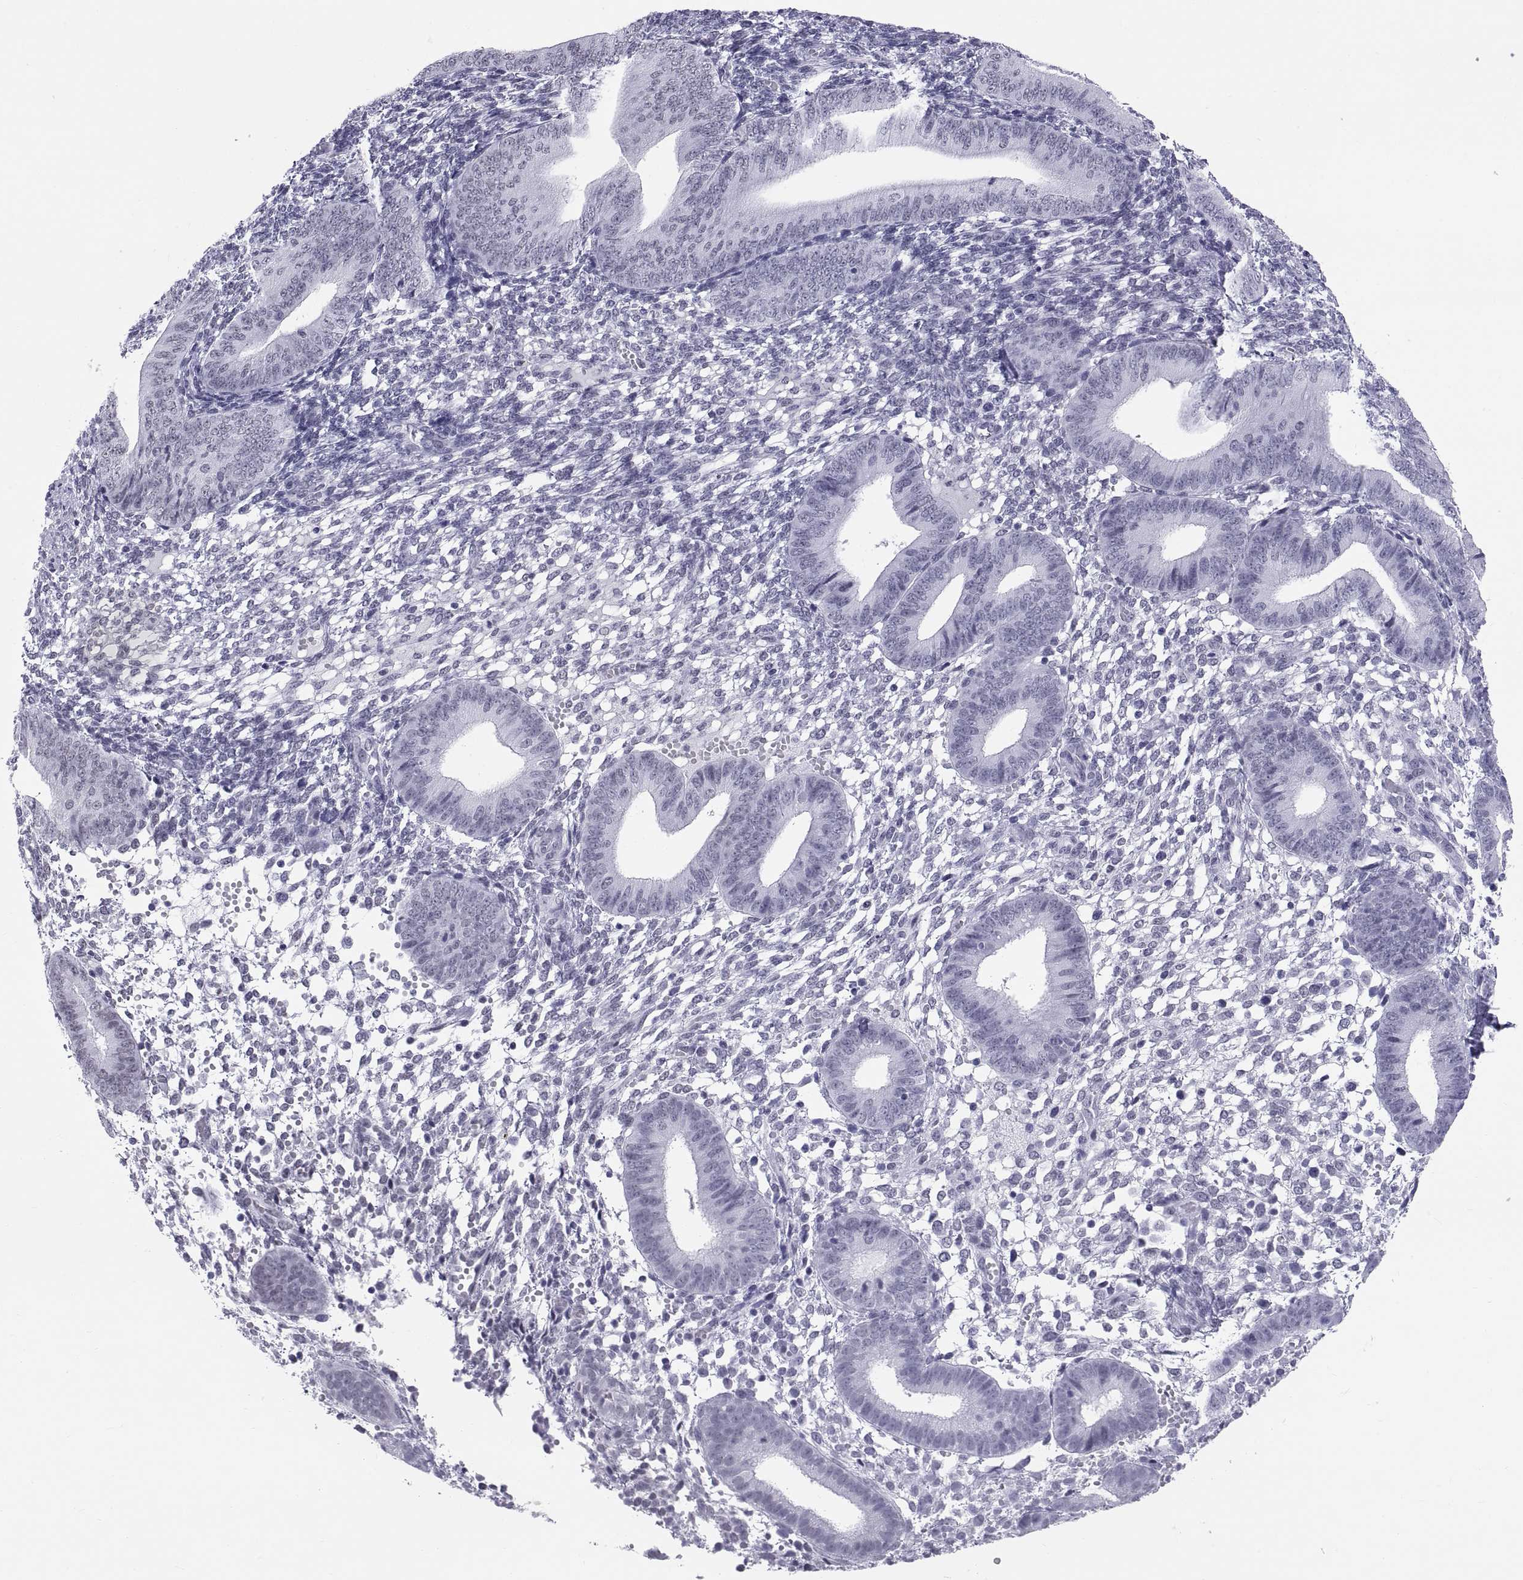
{"staining": {"intensity": "negative", "quantity": "none", "location": "none"}, "tissue": "endometrium", "cell_type": "Cells in endometrial stroma", "image_type": "normal", "snomed": [{"axis": "morphology", "description": "Normal tissue, NOS"}, {"axis": "topography", "description": "Endometrium"}], "caption": "Immunohistochemical staining of benign endometrium demonstrates no significant staining in cells in endometrial stroma.", "gene": "NEUROD6", "patient": {"sex": "female", "age": 39}}